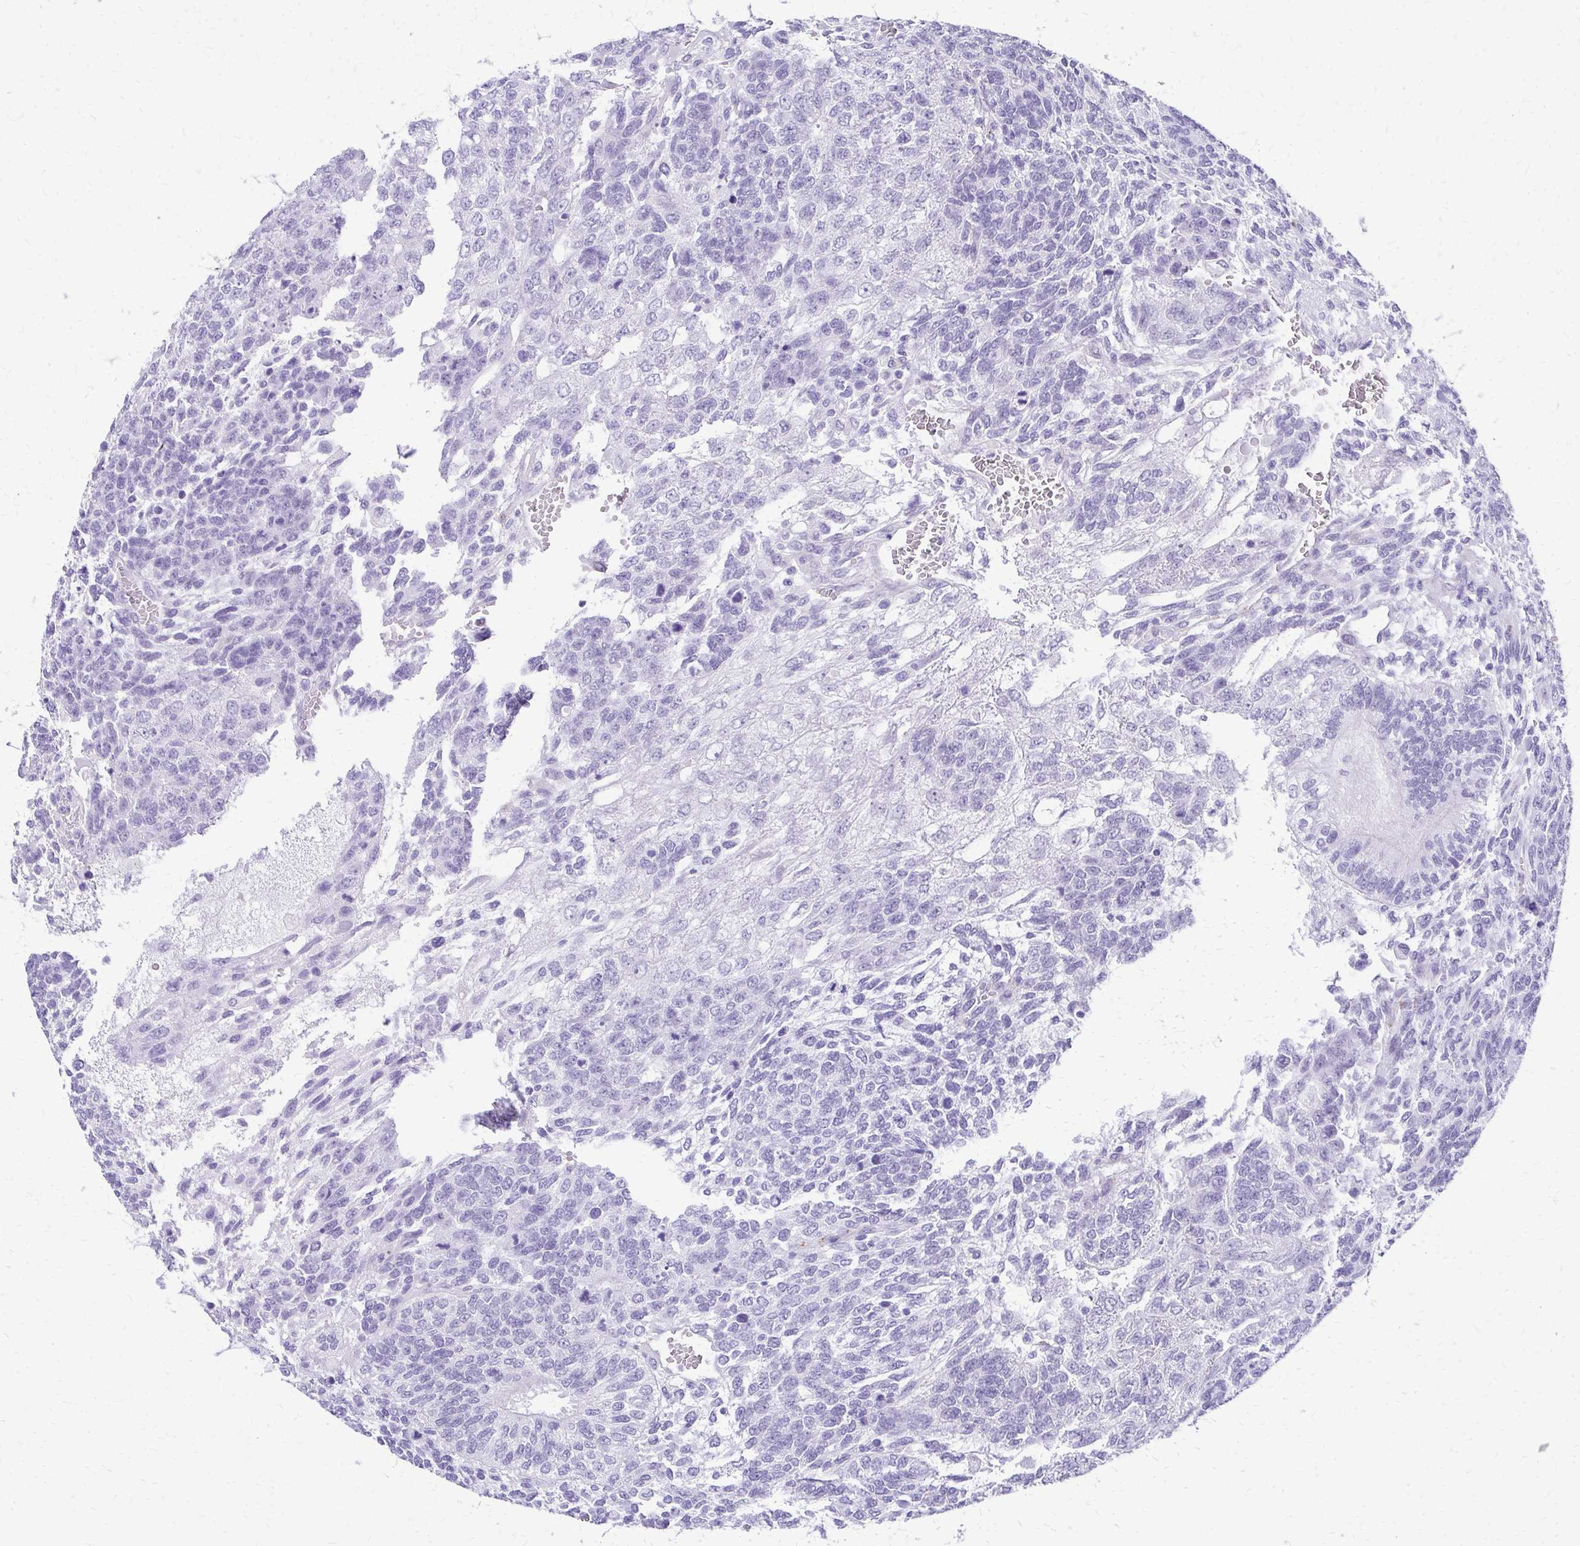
{"staining": {"intensity": "negative", "quantity": "none", "location": "none"}, "tissue": "testis cancer", "cell_type": "Tumor cells", "image_type": "cancer", "snomed": [{"axis": "morphology", "description": "Normal tissue, NOS"}, {"axis": "morphology", "description": "Carcinoma, Embryonal, NOS"}, {"axis": "topography", "description": "Testis"}, {"axis": "topography", "description": "Epididymis"}], "caption": "Tumor cells show no significant protein staining in testis embryonal carcinoma.", "gene": "FAM162B", "patient": {"sex": "male", "age": 23}}